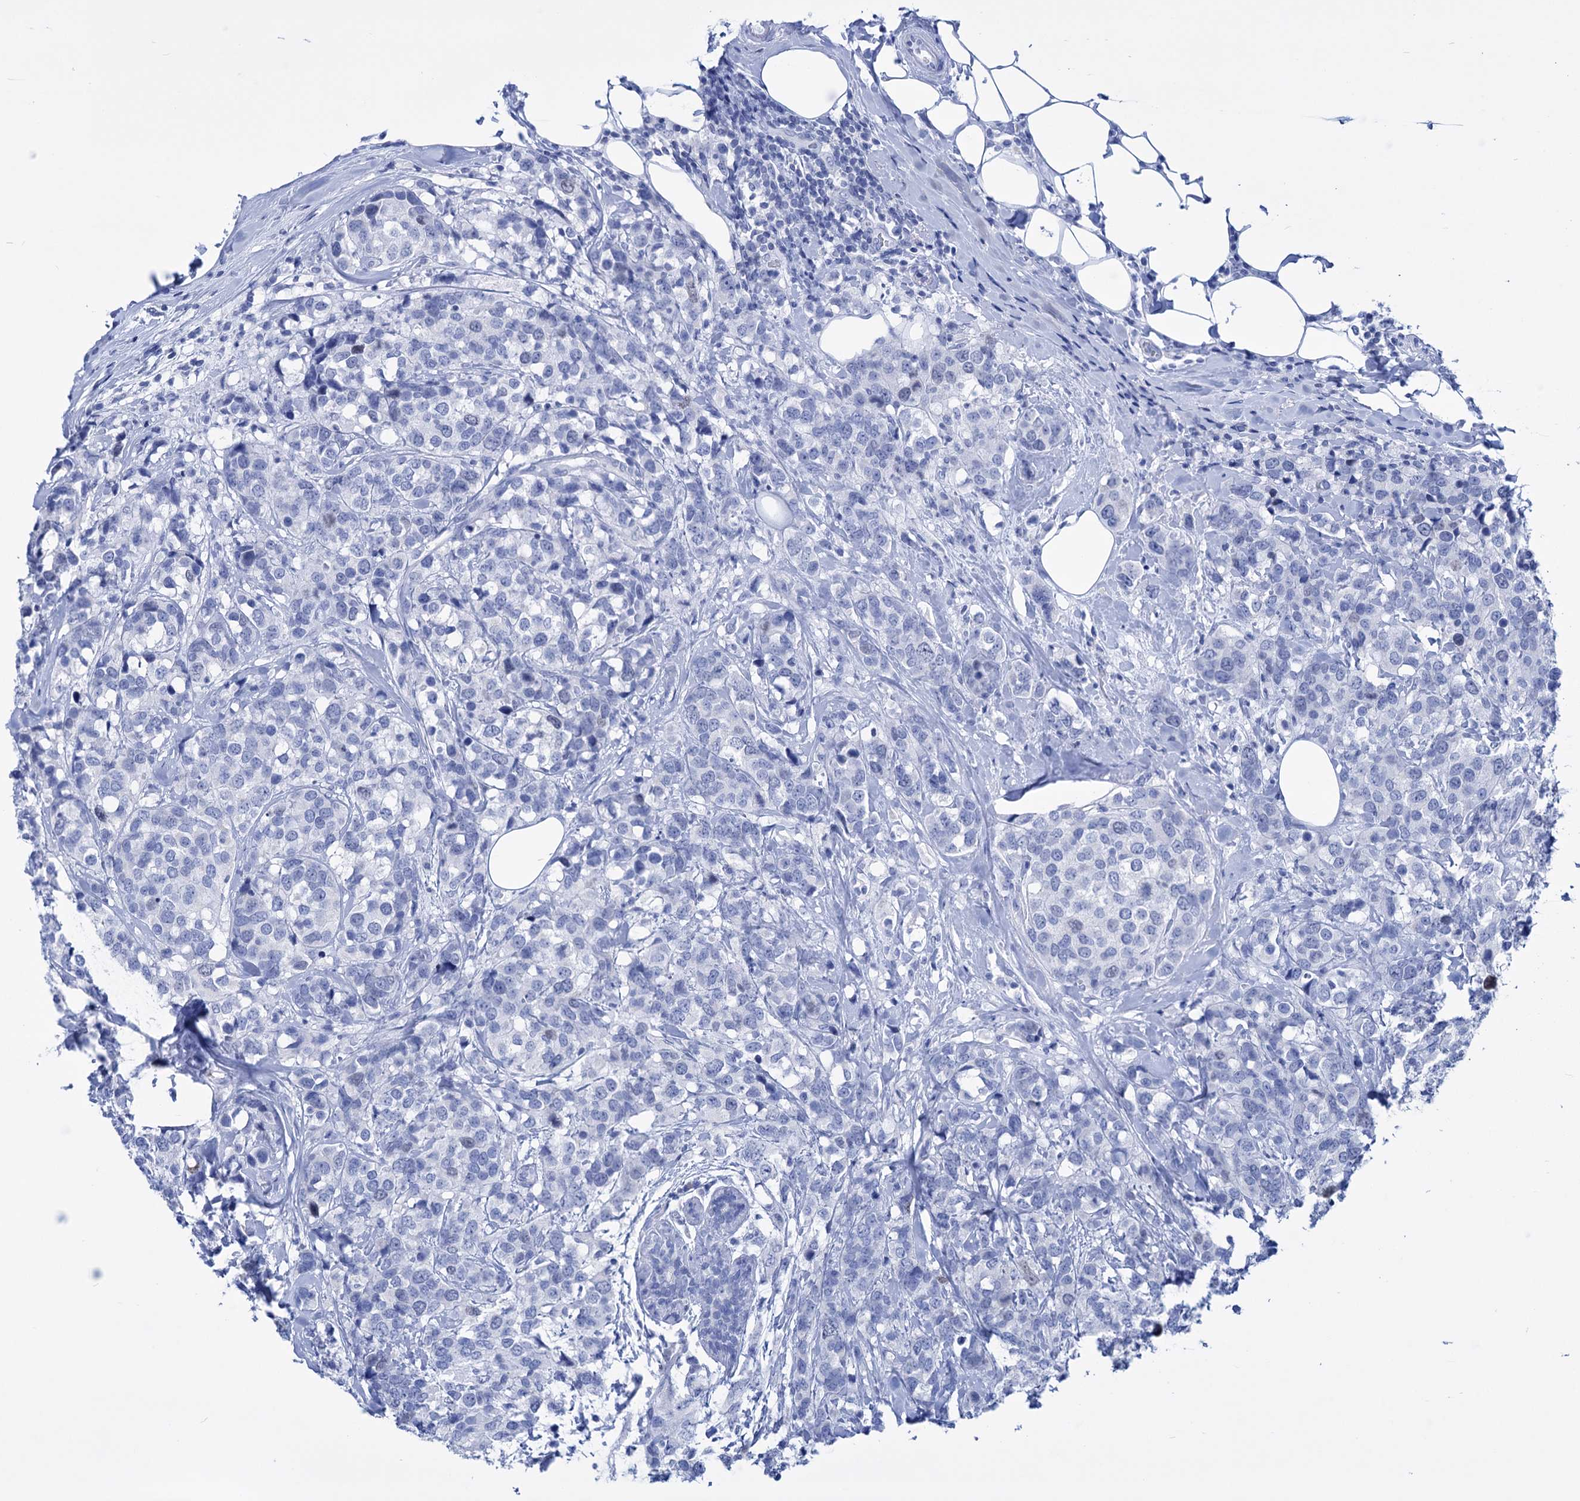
{"staining": {"intensity": "negative", "quantity": "none", "location": "none"}, "tissue": "breast cancer", "cell_type": "Tumor cells", "image_type": "cancer", "snomed": [{"axis": "morphology", "description": "Lobular carcinoma"}, {"axis": "topography", "description": "Breast"}], "caption": "The immunohistochemistry (IHC) image has no significant positivity in tumor cells of breast cancer tissue. (DAB (3,3'-diaminobenzidine) immunohistochemistry (IHC), high magnification).", "gene": "FBXW12", "patient": {"sex": "female", "age": 59}}